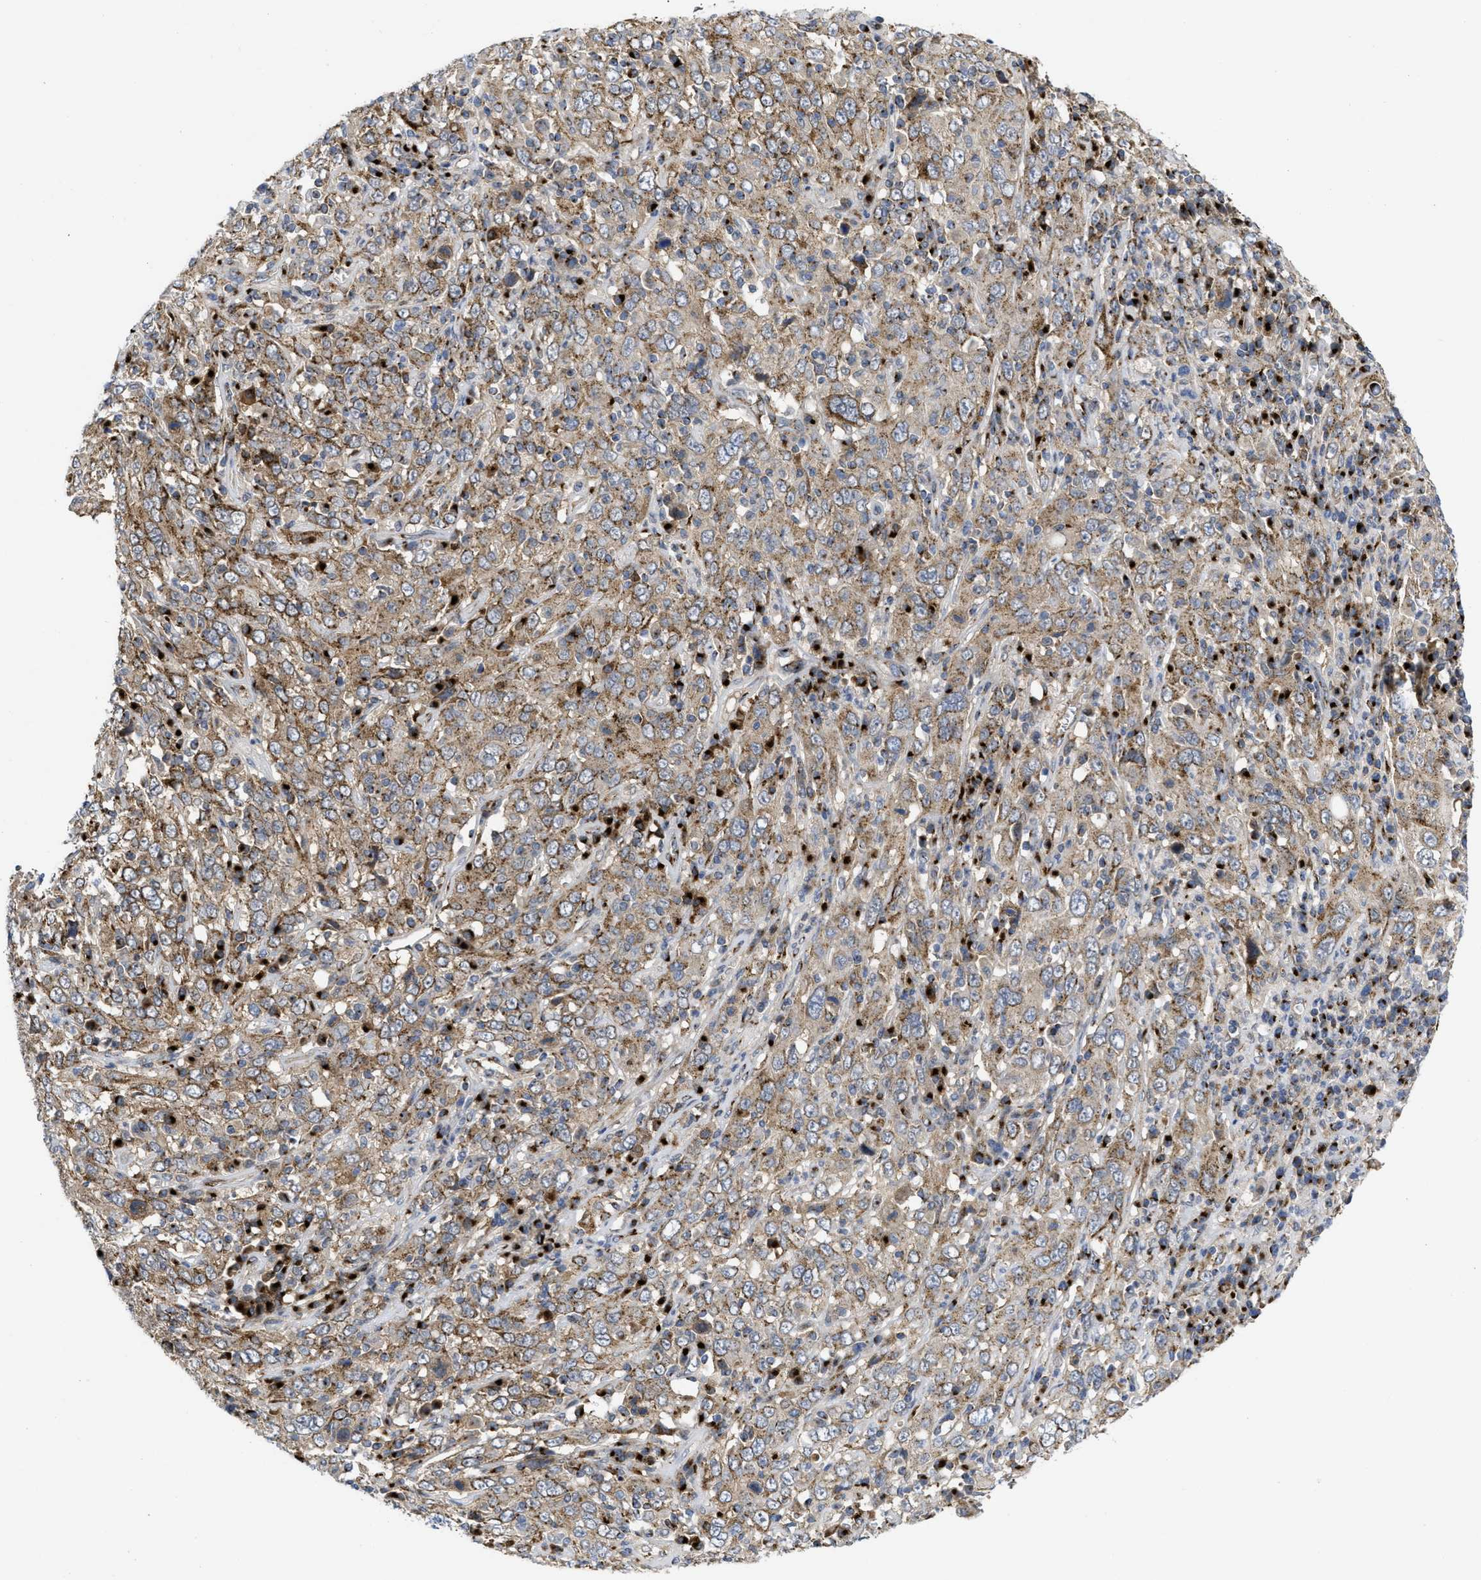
{"staining": {"intensity": "moderate", "quantity": ">75%", "location": "cytoplasmic/membranous"}, "tissue": "cervical cancer", "cell_type": "Tumor cells", "image_type": "cancer", "snomed": [{"axis": "morphology", "description": "Squamous cell carcinoma, NOS"}, {"axis": "topography", "description": "Cervix"}], "caption": "This image shows cervical squamous cell carcinoma stained with IHC to label a protein in brown. The cytoplasmic/membranous of tumor cells show moderate positivity for the protein. Nuclei are counter-stained blue.", "gene": "ZNF70", "patient": {"sex": "female", "age": 46}}